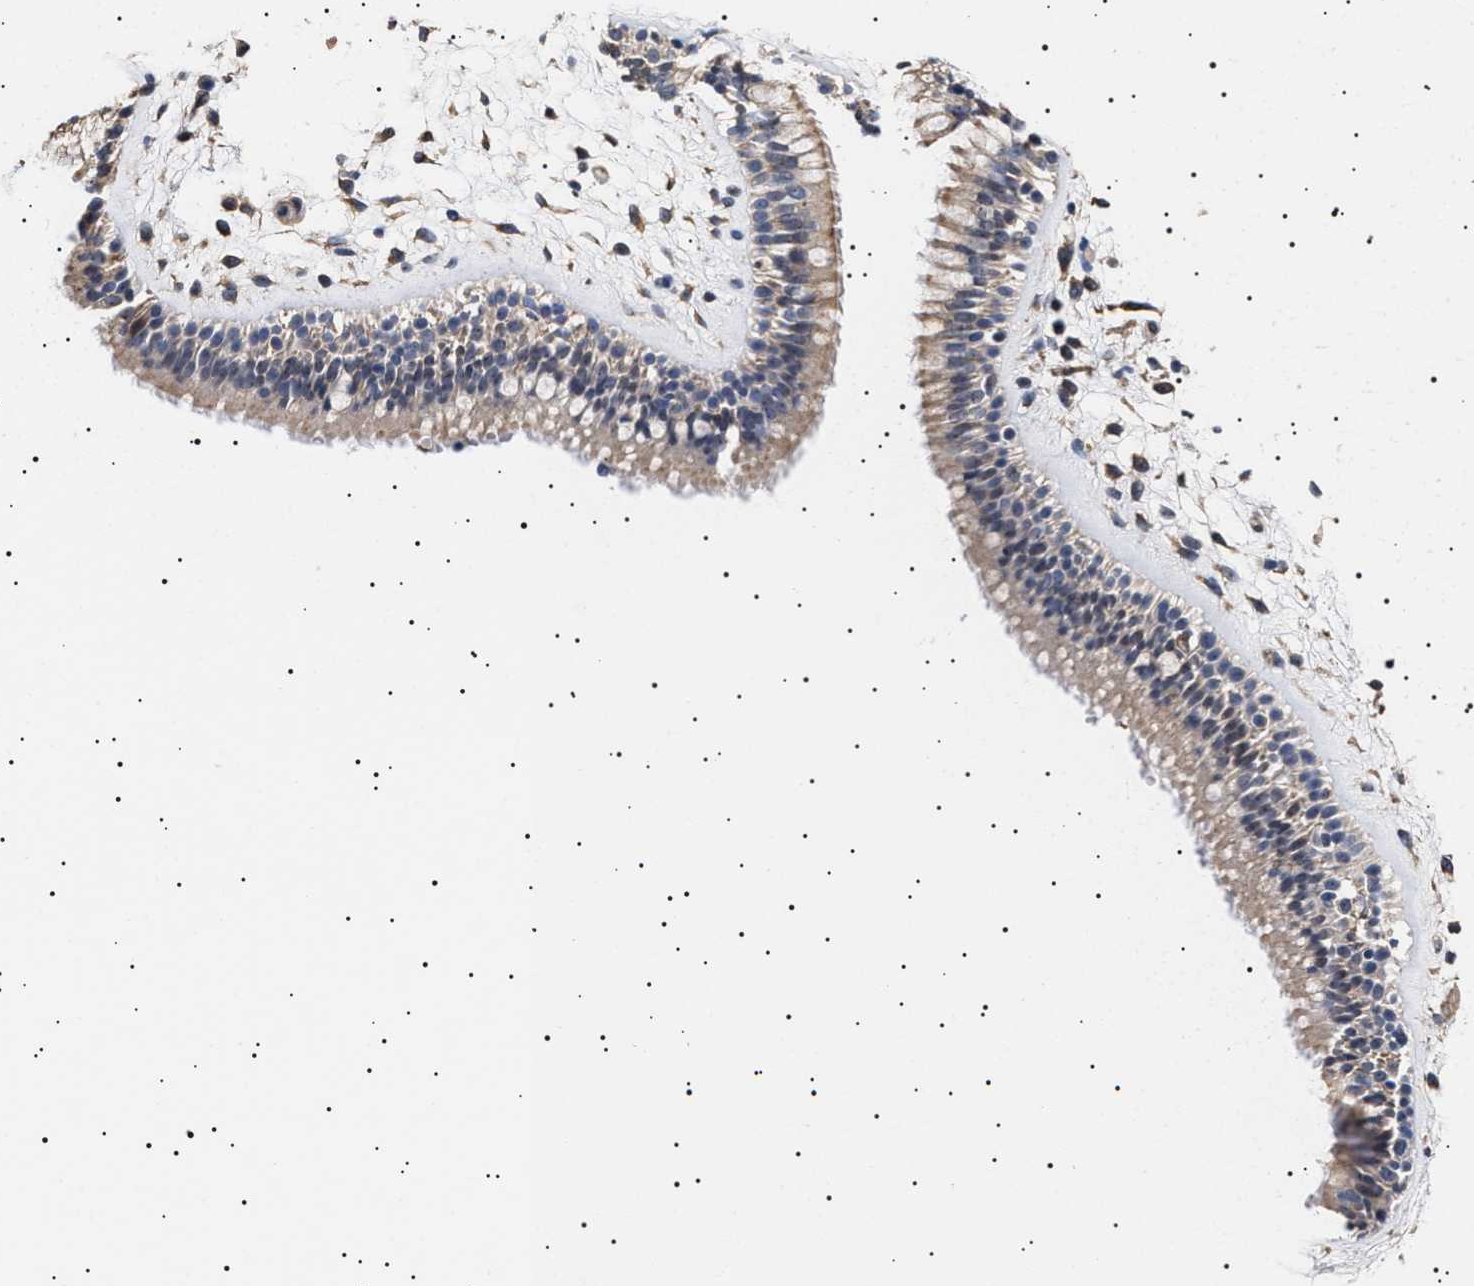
{"staining": {"intensity": "moderate", "quantity": ">75%", "location": "cytoplasmic/membranous"}, "tissue": "nasopharynx", "cell_type": "Respiratory epithelial cells", "image_type": "normal", "snomed": [{"axis": "morphology", "description": "Normal tissue, NOS"}, {"axis": "morphology", "description": "Inflammation, NOS"}, {"axis": "topography", "description": "Nasopharynx"}], "caption": "Human nasopharynx stained with a brown dye shows moderate cytoplasmic/membranous positive staining in about >75% of respiratory epithelial cells.", "gene": "KRBA1", "patient": {"sex": "male", "age": 48}}